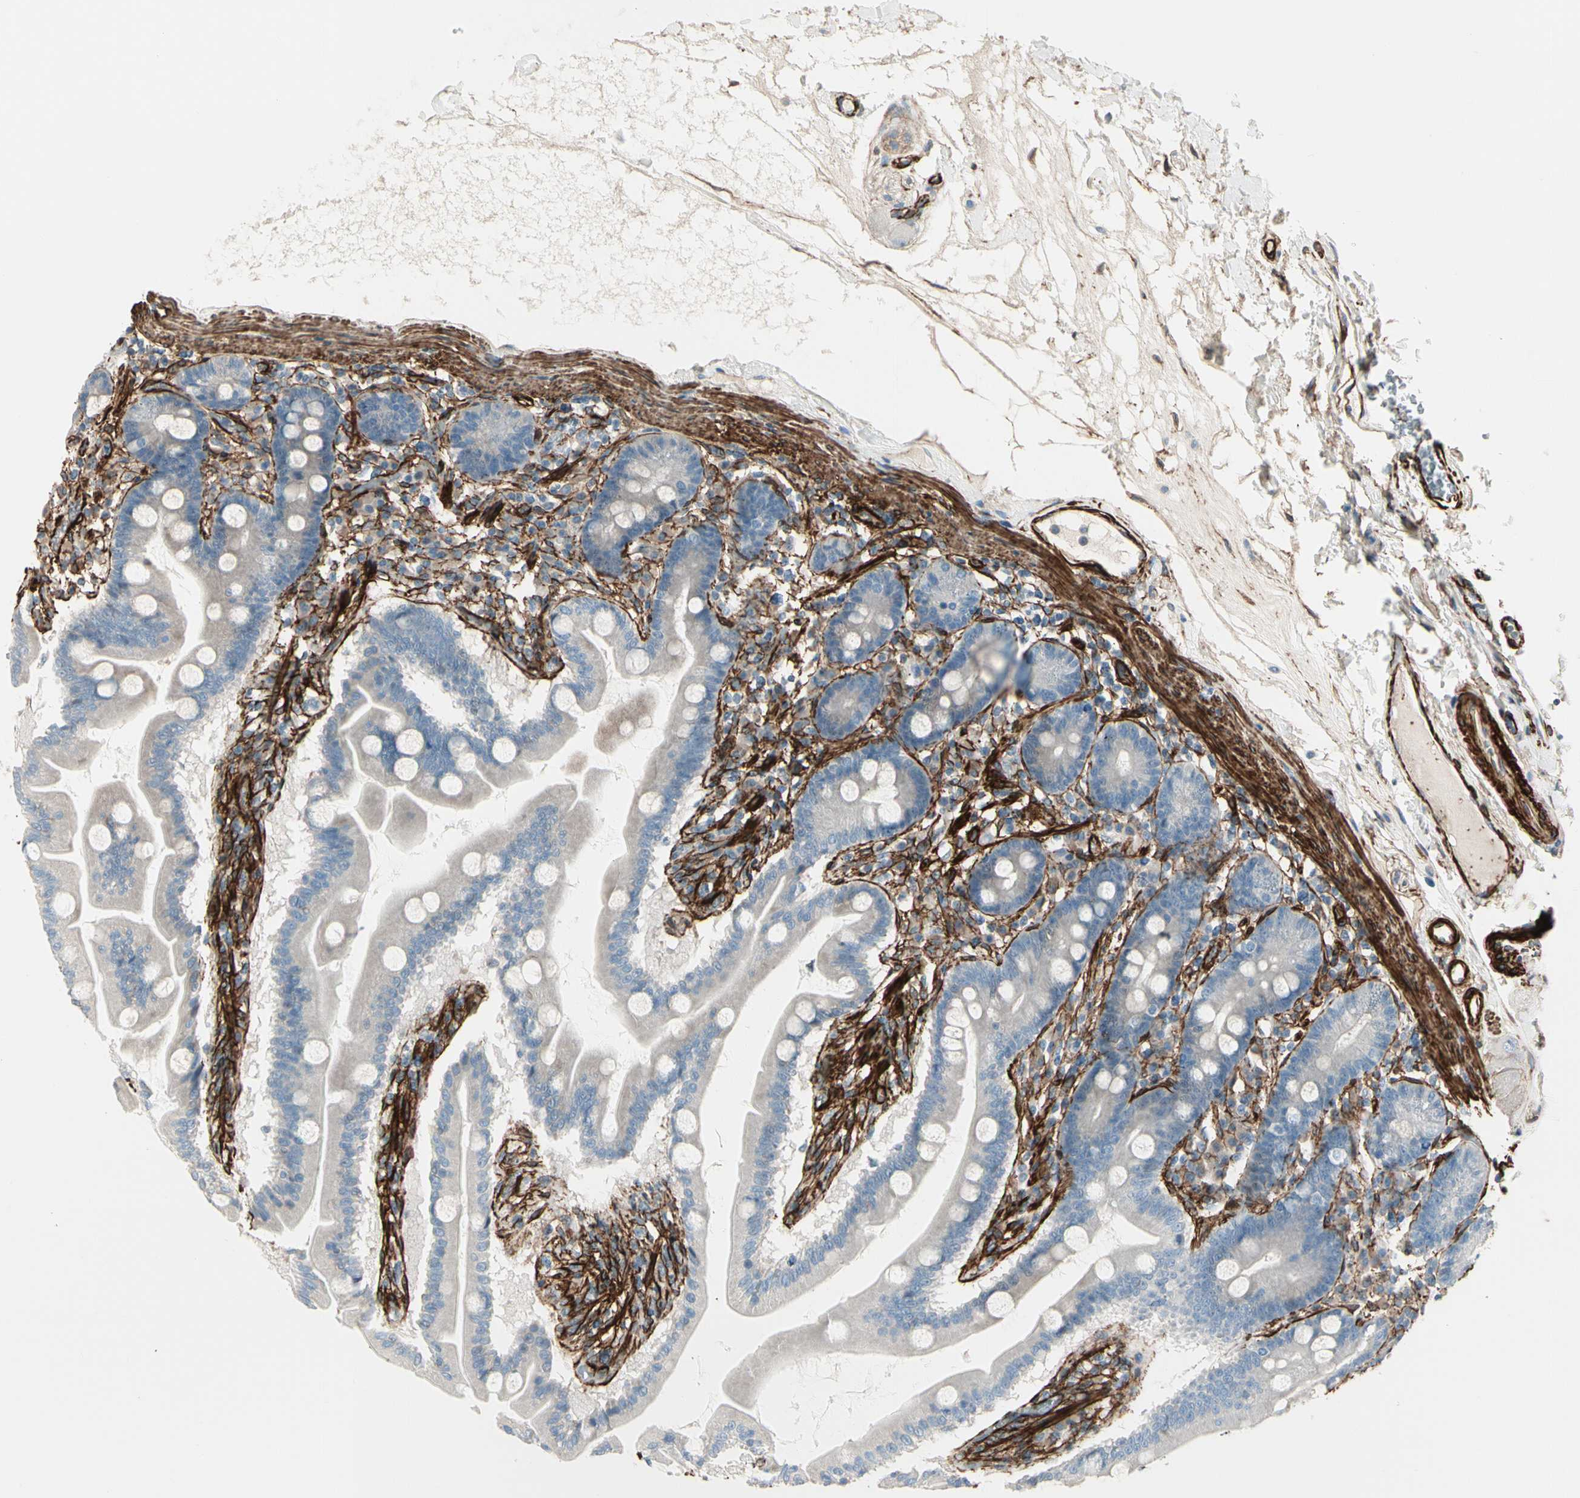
{"staining": {"intensity": "negative", "quantity": "none", "location": "none"}, "tissue": "duodenum", "cell_type": "Glandular cells", "image_type": "normal", "snomed": [{"axis": "morphology", "description": "Normal tissue, NOS"}, {"axis": "topography", "description": "Duodenum"}], "caption": "A photomicrograph of duodenum stained for a protein displays no brown staining in glandular cells.", "gene": "CALD1", "patient": {"sex": "female", "age": 64}}